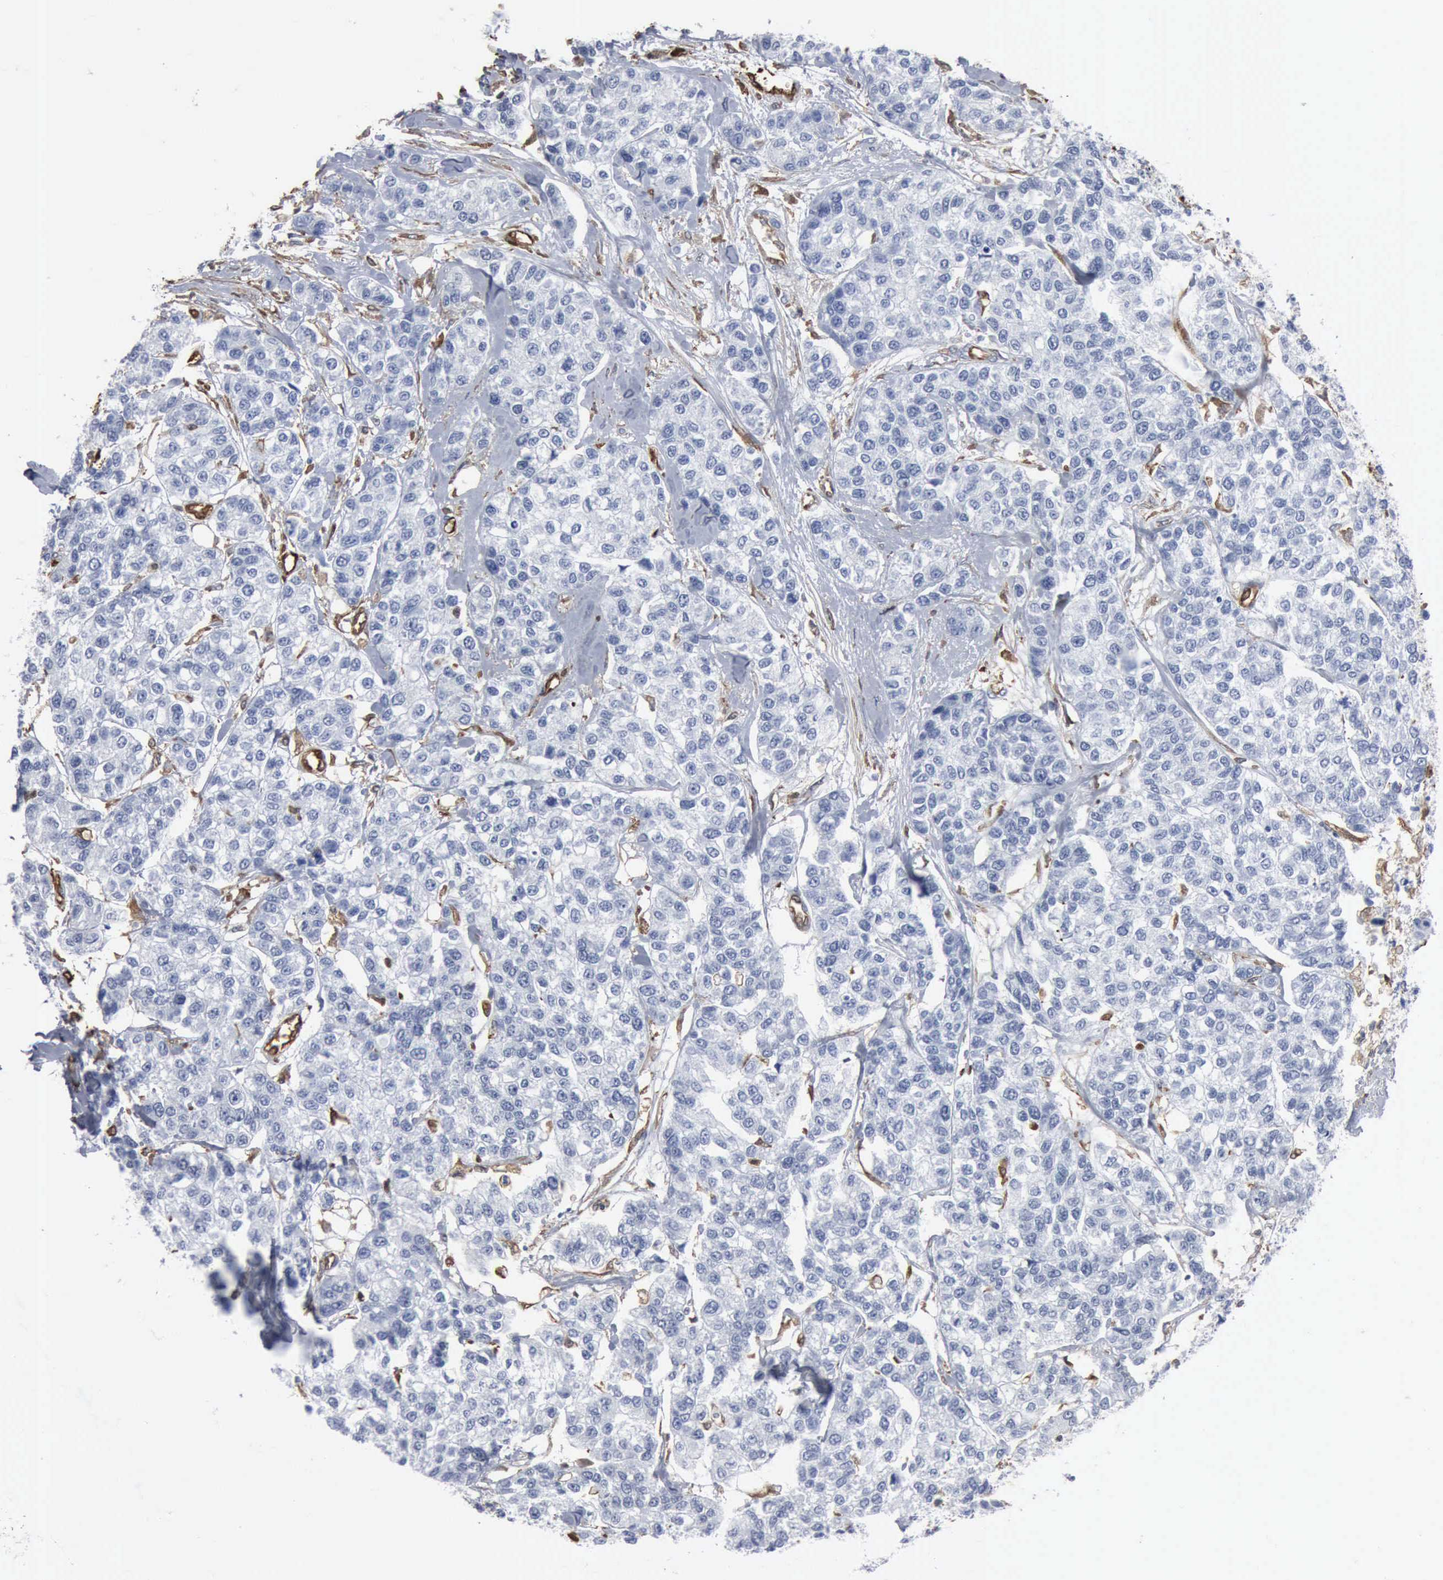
{"staining": {"intensity": "negative", "quantity": "none", "location": "none"}, "tissue": "breast cancer", "cell_type": "Tumor cells", "image_type": "cancer", "snomed": [{"axis": "morphology", "description": "Duct carcinoma"}, {"axis": "topography", "description": "Breast"}], "caption": "Image shows no protein expression in tumor cells of invasive ductal carcinoma (breast) tissue. Nuclei are stained in blue.", "gene": "FSCN1", "patient": {"sex": "female", "age": 51}}